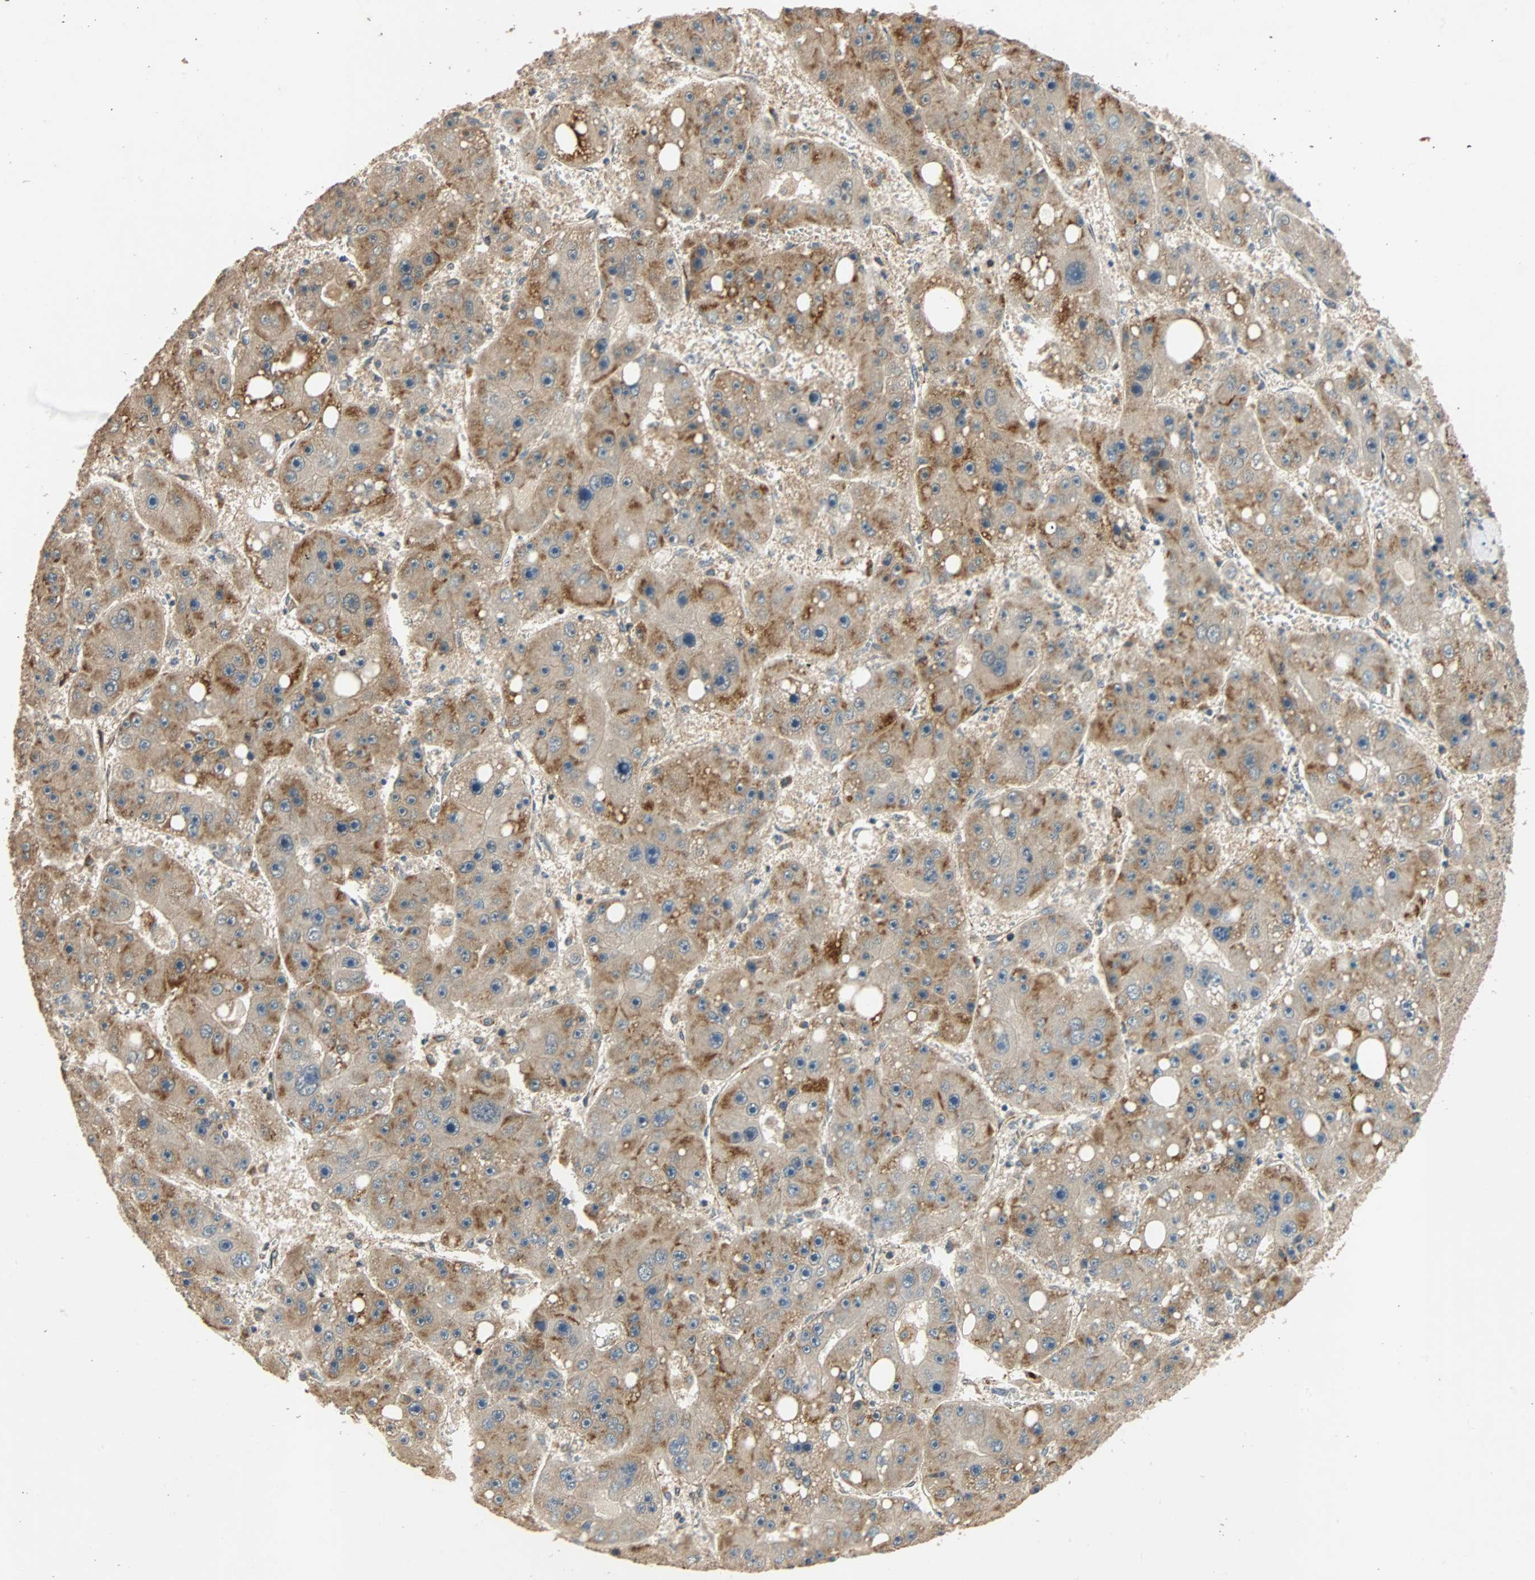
{"staining": {"intensity": "moderate", "quantity": "25%-75%", "location": "cytoplasmic/membranous"}, "tissue": "liver cancer", "cell_type": "Tumor cells", "image_type": "cancer", "snomed": [{"axis": "morphology", "description": "Carcinoma, Hepatocellular, NOS"}, {"axis": "topography", "description": "Liver"}], "caption": "A brown stain shows moderate cytoplasmic/membranous positivity of a protein in liver hepatocellular carcinoma tumor cells. Using DAB (brown) and hematoxylin (blue) stains, captured at high magnification using brightfield microscopy.", "gene": "QSER1", "patient": {"sex": "female", "age": 61}}